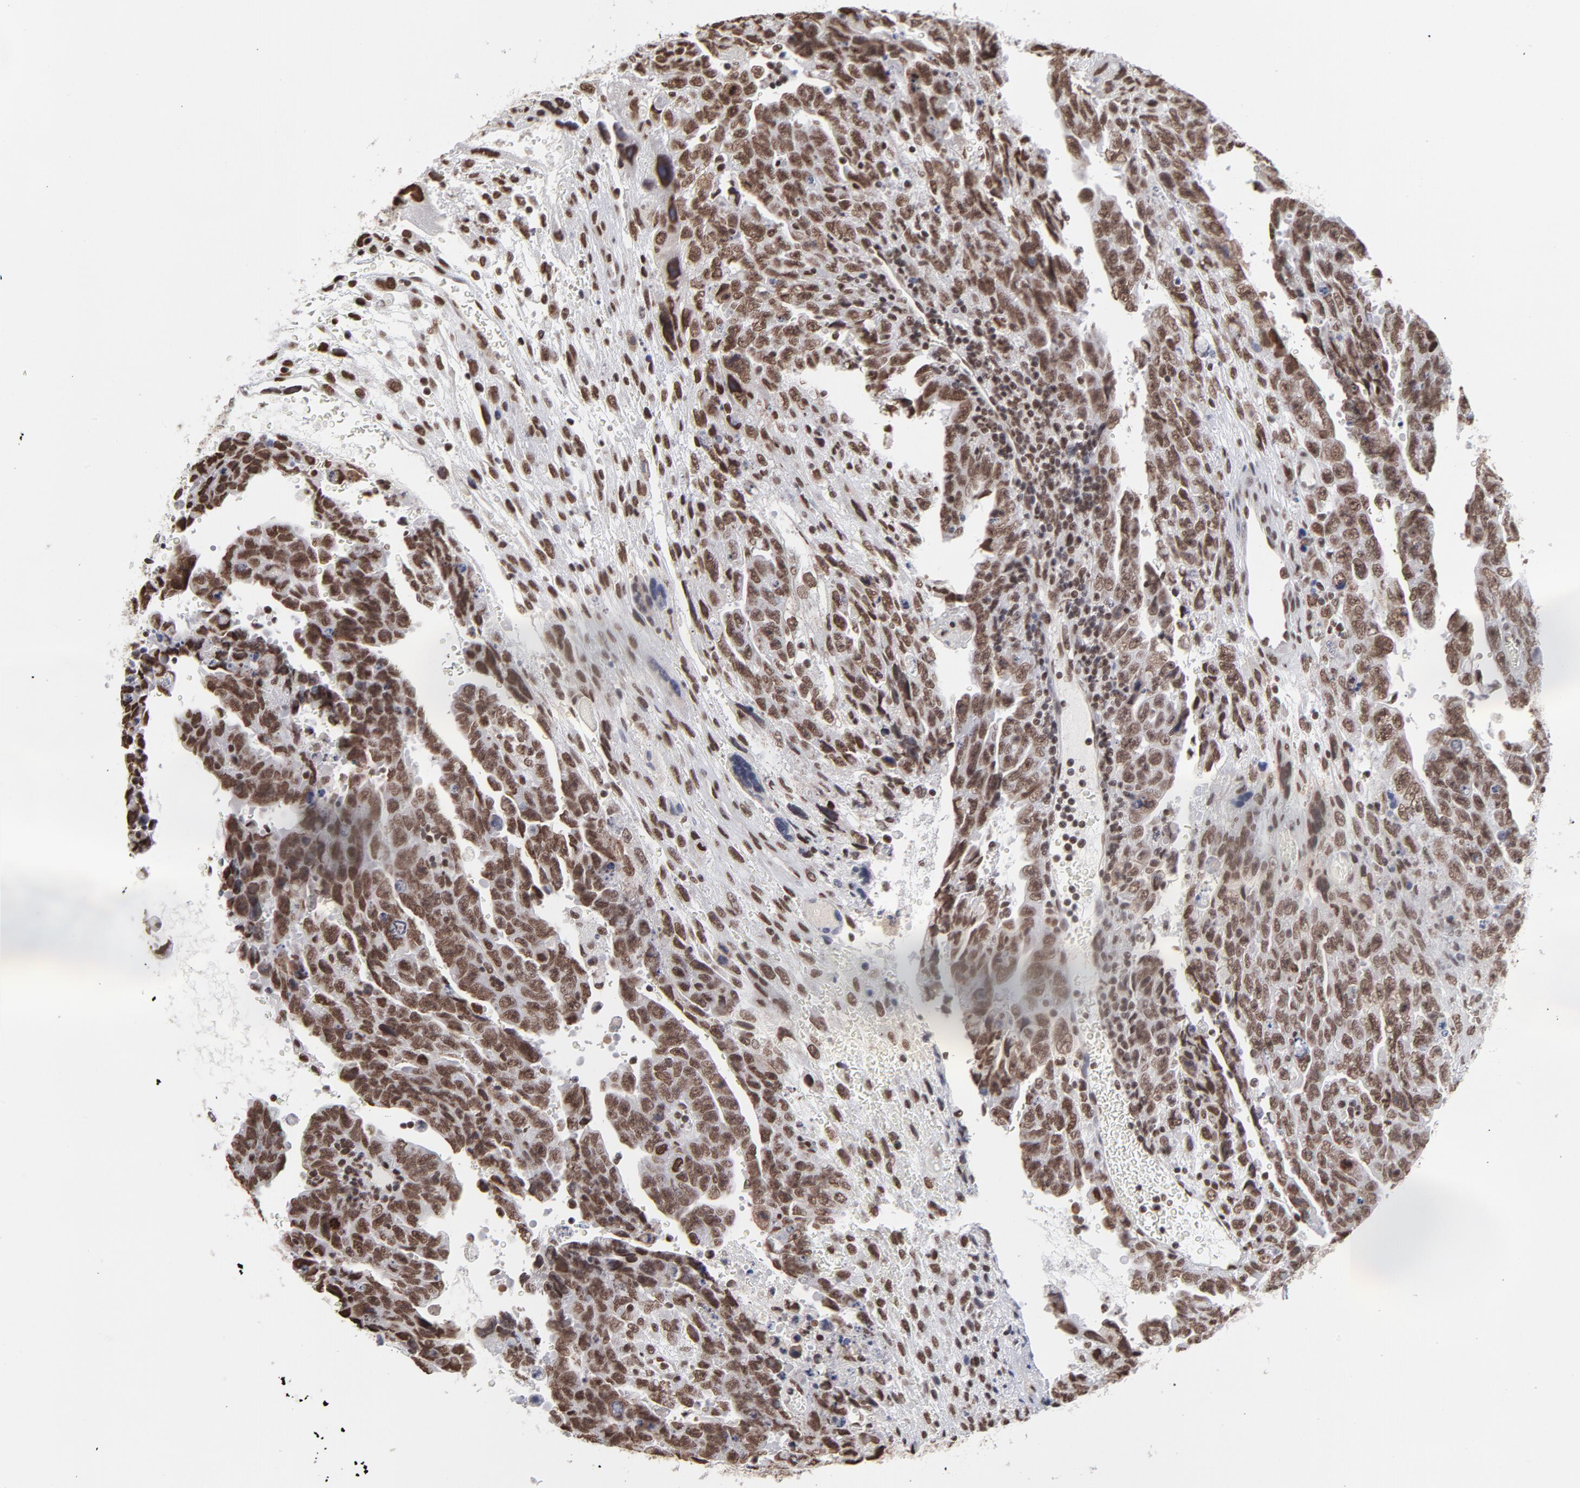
{"staining": {"intensity": "strong", "quantity": ">75%", "location": "nuclear"}, "tissue": "testis cancer", "cell_type": "Tumor cells", "image_type": "cancer", "snomed": [{"axis": "morphology", "description": "Carcinoma, Embryonal, NOS"}, {"axis": "topography", "description": "Testis"}], "caption": "IHC photomicrograph of neoplastic tissue: human embryonal carcinoma (testis) stained using immunohistochemistry shows high levels of strong protein expression localized specifically in the nuclear of tumor cells, appearing as a nuclear brown color.", "gene": "ZNF3", "patient": {"sex": "male", "age": 28}}